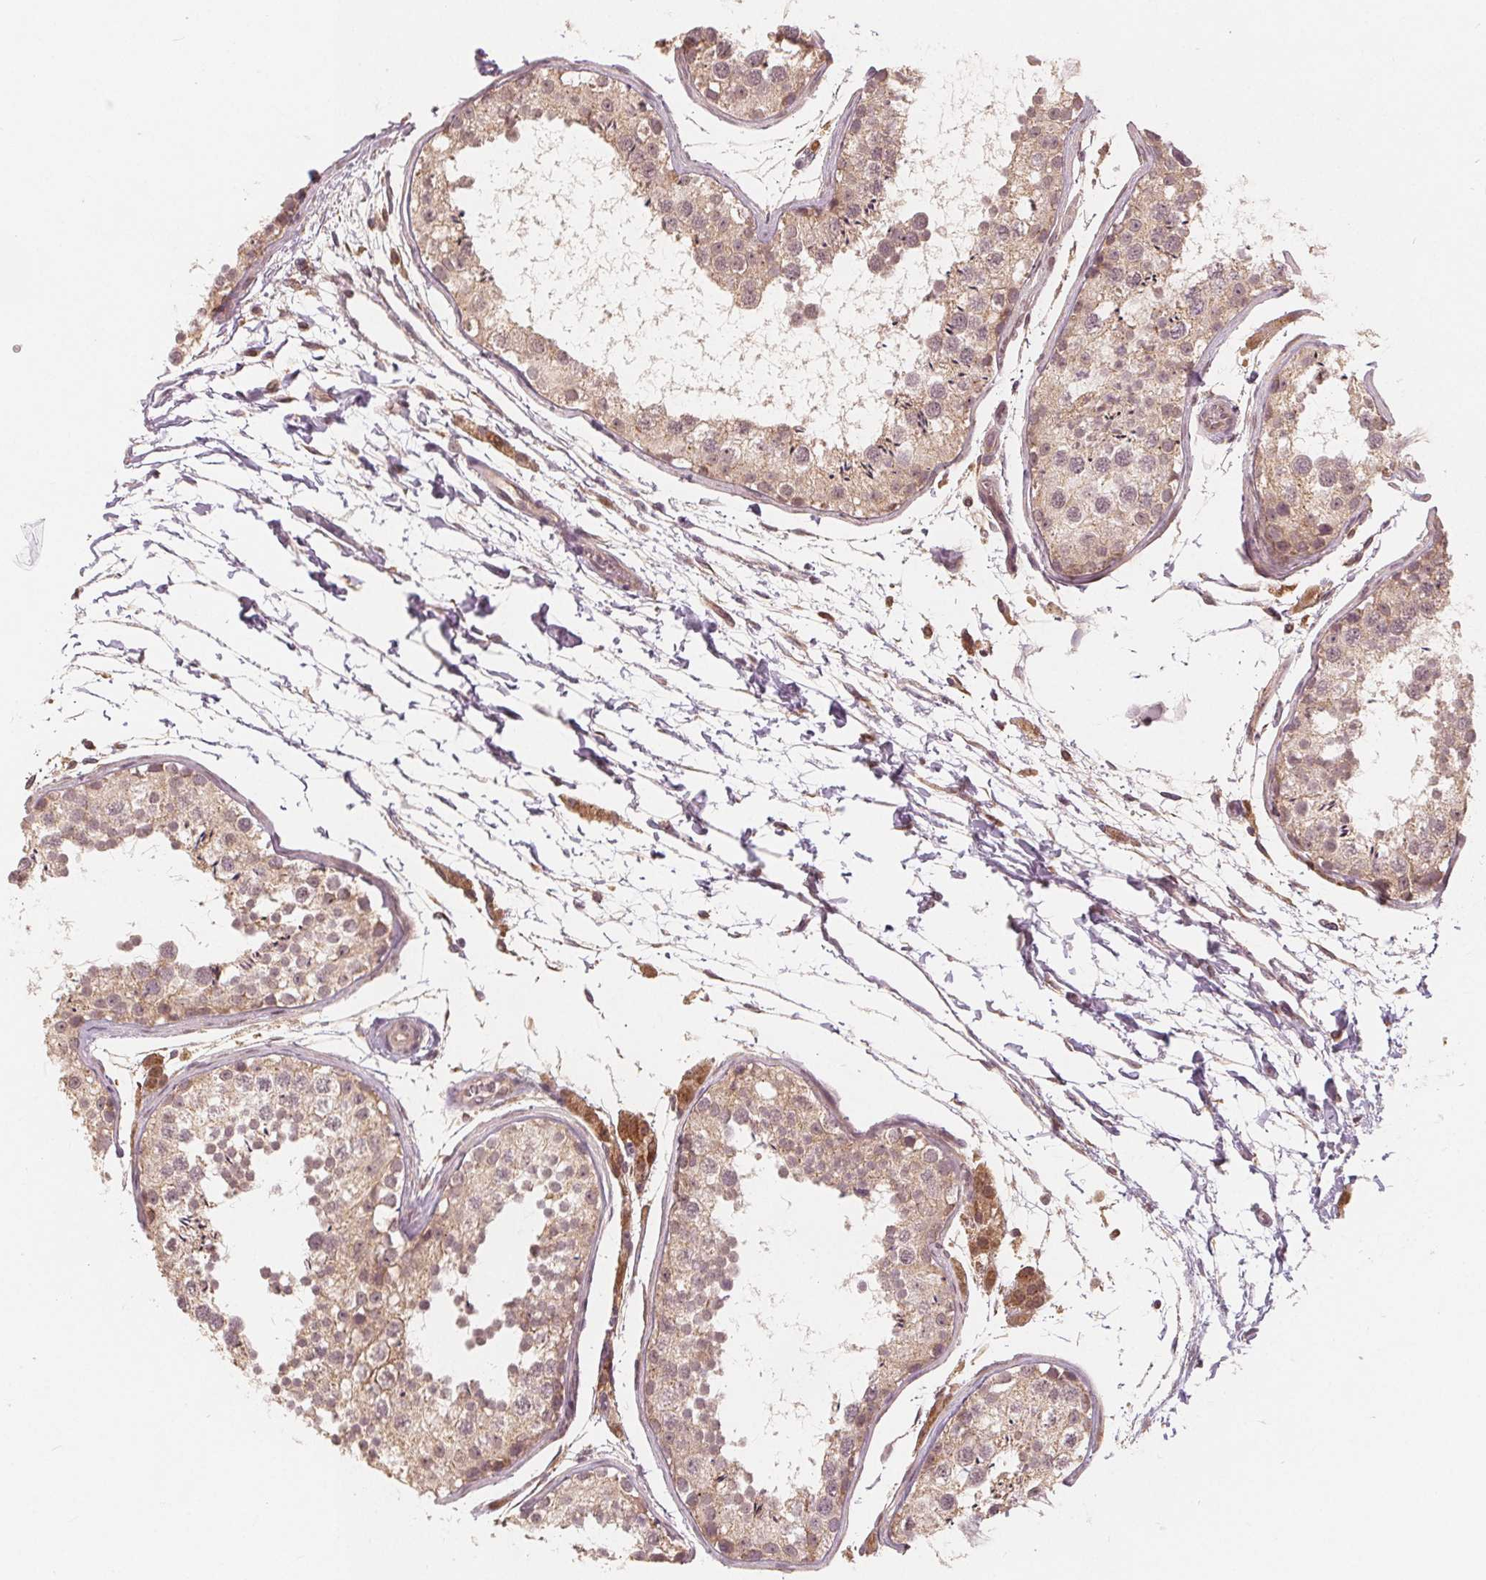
{"staining": {"intensity": "weak", "quantity": ">75%", "location": "cytoplasmic/membranous"}, "tissue": "testis", "cell_type": "Cells in seminiferous ducts", "image_type": "normal", "snomed": [{"axis": "morphology", "description": "Normal tissue, NOS"}, {"axis": "topography", "description": "Testis"}], "caption": "Weak cytoplasmic/membranous positivity for a protein is present in approximately >75% of cells in seminiferous ducts of normal testis using immunohistochemistry (IHC).", "gene": "SNX12", "patient": {"sex": "male", "age": 29}}